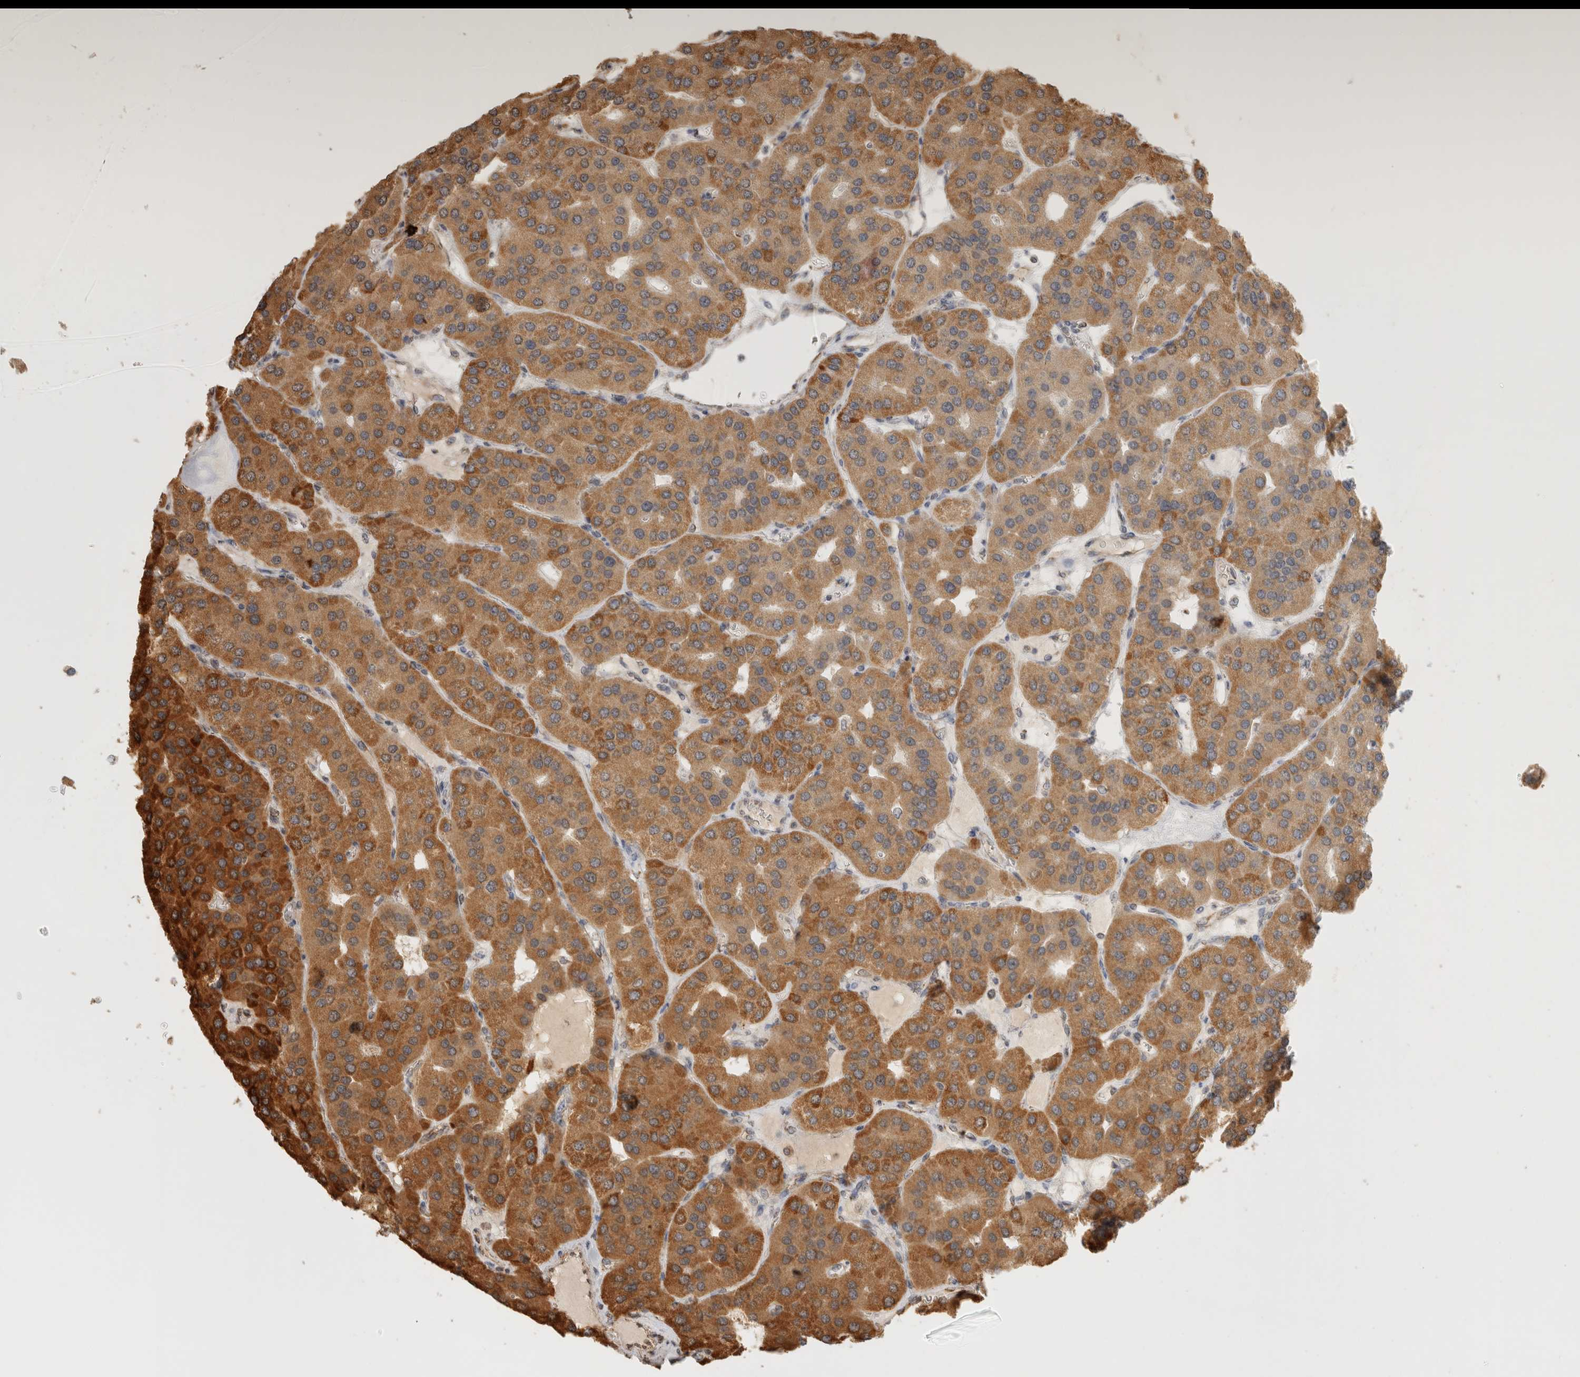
{"staining": {"intensity": "strong", "quantity": ">75%", "location": "cytoplasmic/membranous"}, "tissue": "parathyroid gland", "cell_type": "Glandular cells", "image_type": "normal", "snomed": [{"axis": "morphology", "description": "Normal tissue, NOS"}, {"axis": "morphology", "description": "Adenoma, NOS"}, {"axis": "topography", "description": "Parathyroid gland"}], "caption": "Immunohistochemical staining of normal parathyroid gland reveals strong cytoplasmic/membranous protein positivity in about >75% of glandular cells.", "gene": "BNIP3L", "patient": {"sex": "female", "age": 86}}